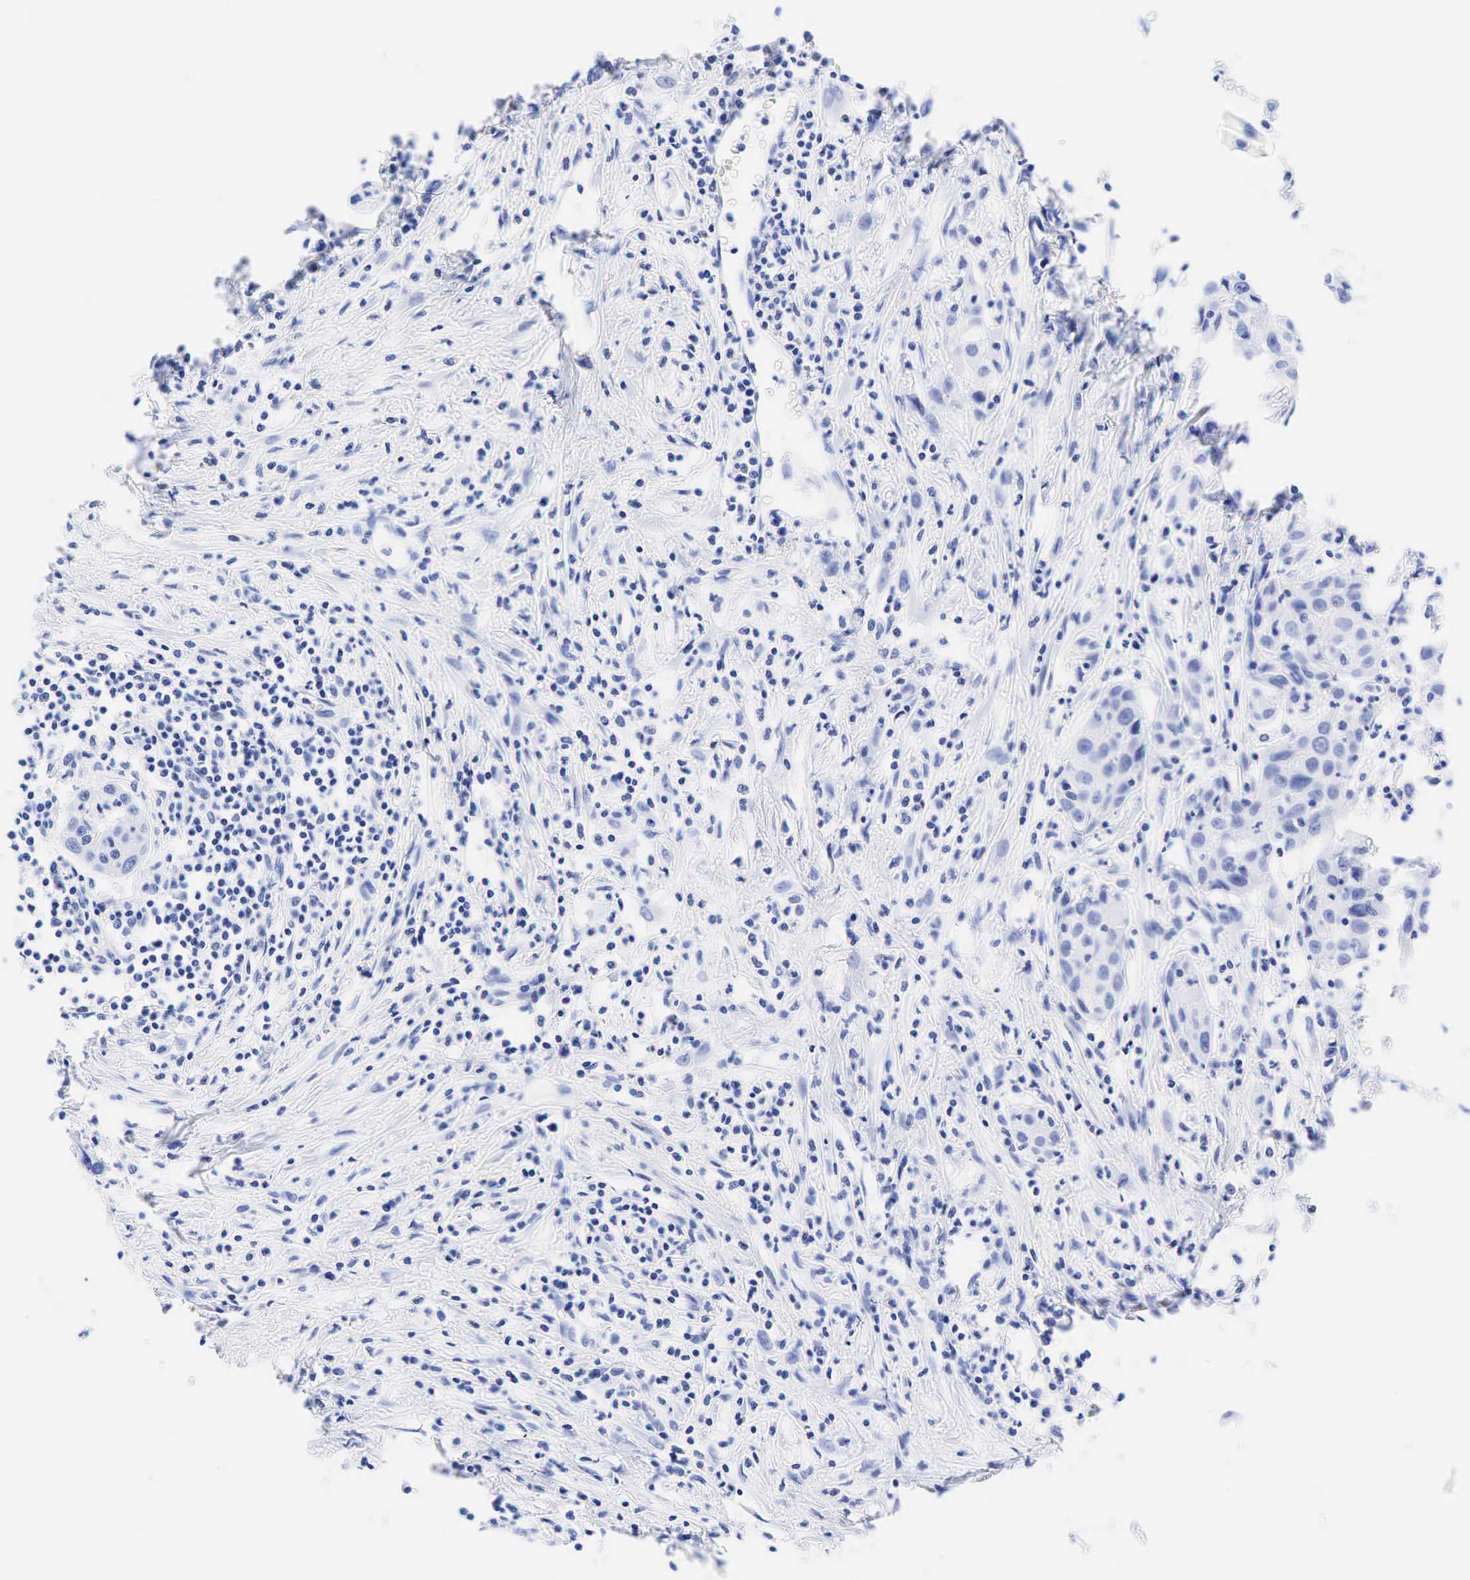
{"staining": {"intensity": "negative", "quantity": "none", "location": "none"}, "tissue": "urothelial cancer", "cell_type": "Tumor cells", "image_type": "cancer", "snomed": [{"axis": "morphology", "description": "Urothelial carcinoma, High grade"}, {"axis": "topography", "description": "Urinary bladder"}], "caption": "Immunohistochemistry micrograph of neoplastic tissue: human urothelial cancer stained with DAB reveals no significant protein expression in tumor cells. (DAB (3,3'-diaminobenzidine) immunohistochemistry (IHC) with hematoxylin counter stain).", "gene": "CHGA", "patient": {"sex": "male", "age": 66}}